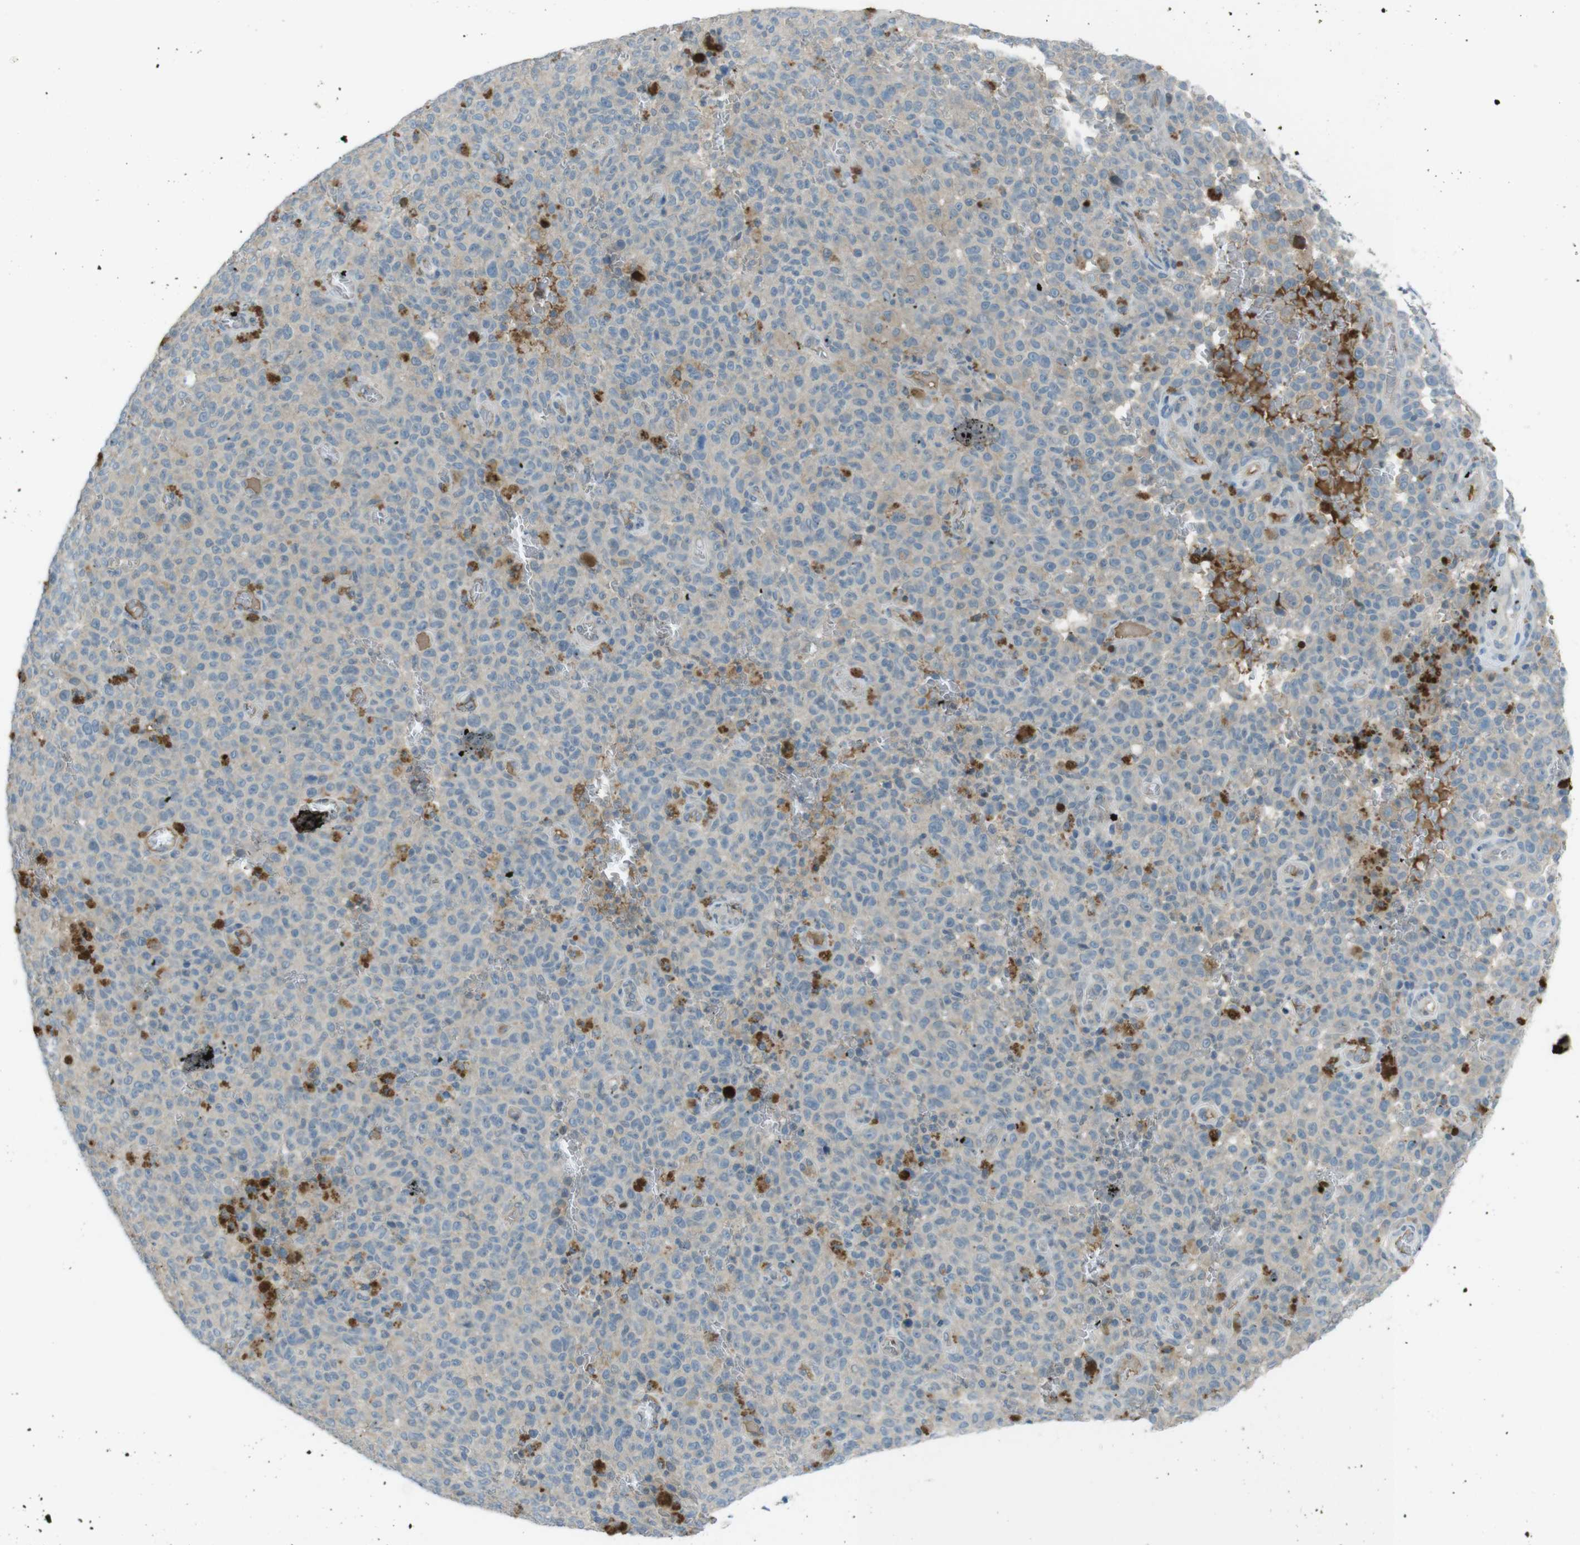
{"staining": {"intensity": "negative", "quantity": "none", "location": "none"}, "tissue": "melanoma", "cell_type": "Tumor cells", "image_type": "cancer", "snomed": [{"axis": "morphology", "description": "Malignant melanoma, NOS"}, {"axis": "topography", "description": "Skin"}], "caption": "This is a photomicrograph of immunohistochemistry staining of malignant melanoma, which shows no expression in tumor cells.", "gene": "ZDHHC20", "patient": {"sex": "female", "age": 82}}